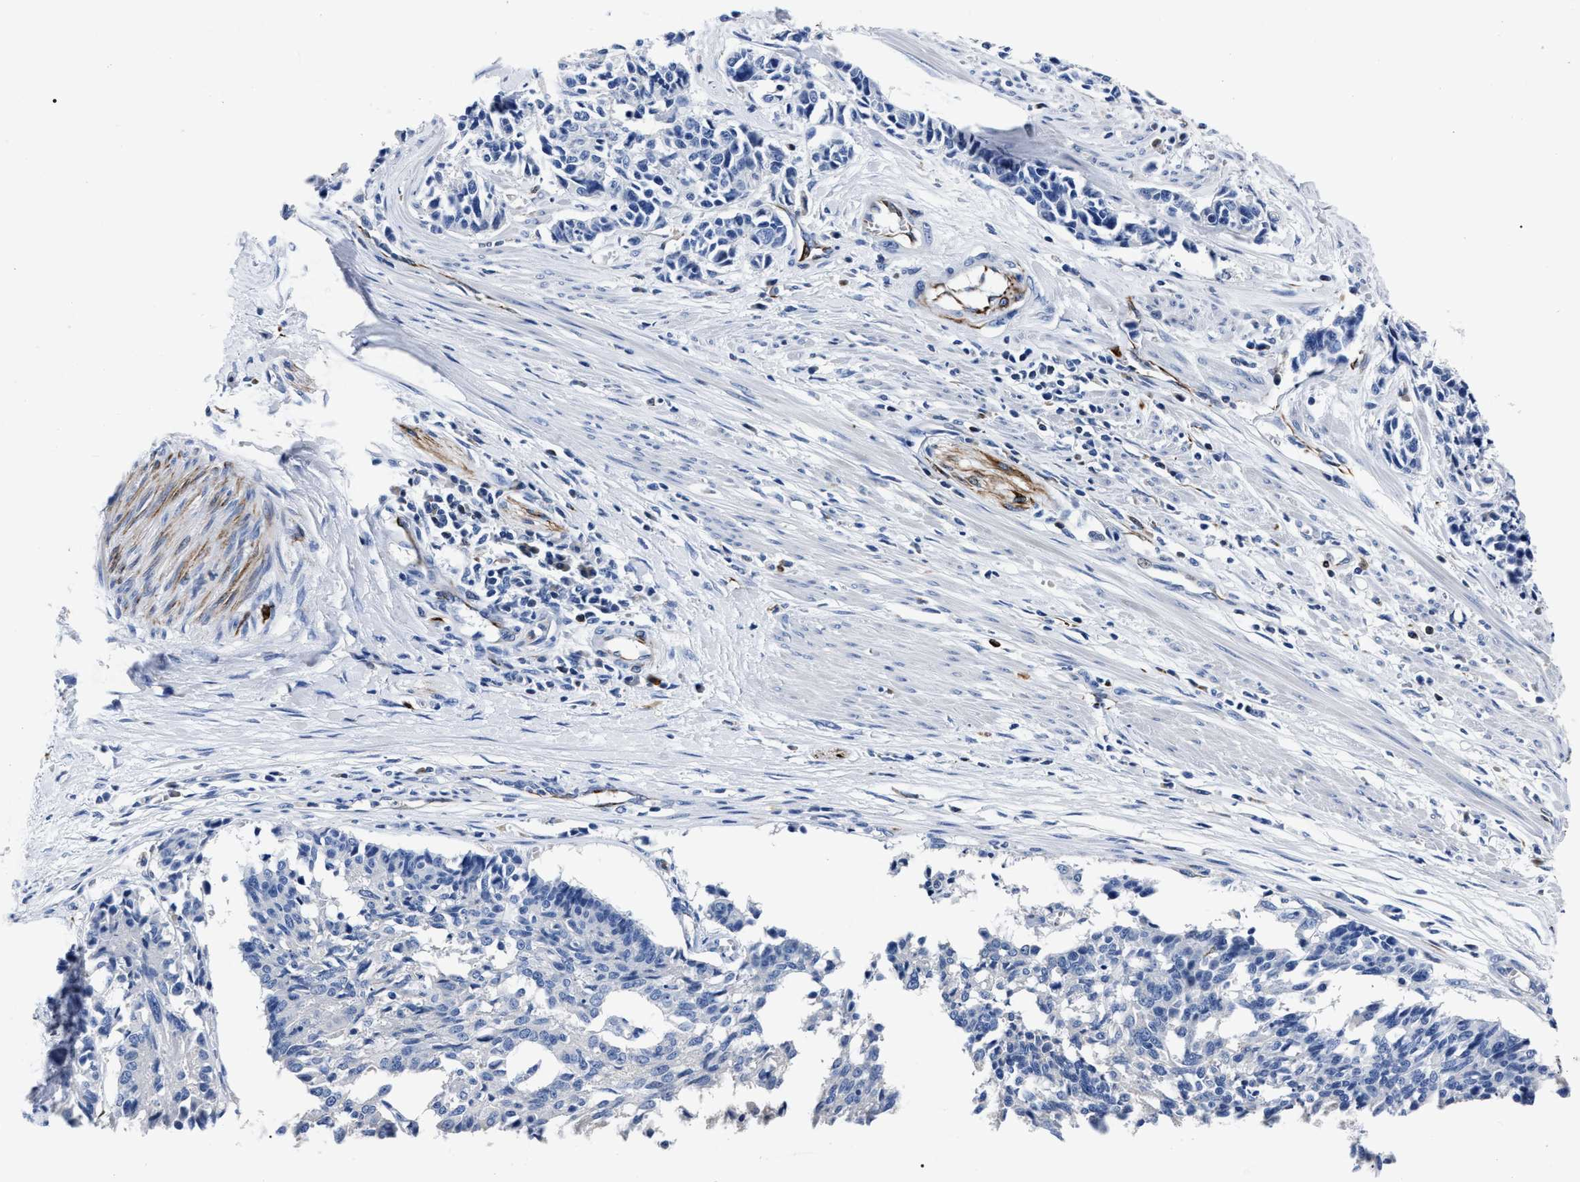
{"staining": {"intensity": "negative", "quantity": "none", "location": "none"}, "tissue": "cervical cancer", "cell_type": "Tumor cells", "image_type": "cancer", "snomed": [{"axis": "morphology", "description": "Squamous cell carcinoma, NOS"}, {"axis": "topography", "description": "Cervix"}], "caption": "Tumor cells are negative for brown protein staining in cervical cancer. Nuclei are stained in blue.", "gene": "OR10G3", "patient": {"sex": "female", "age": 35}}